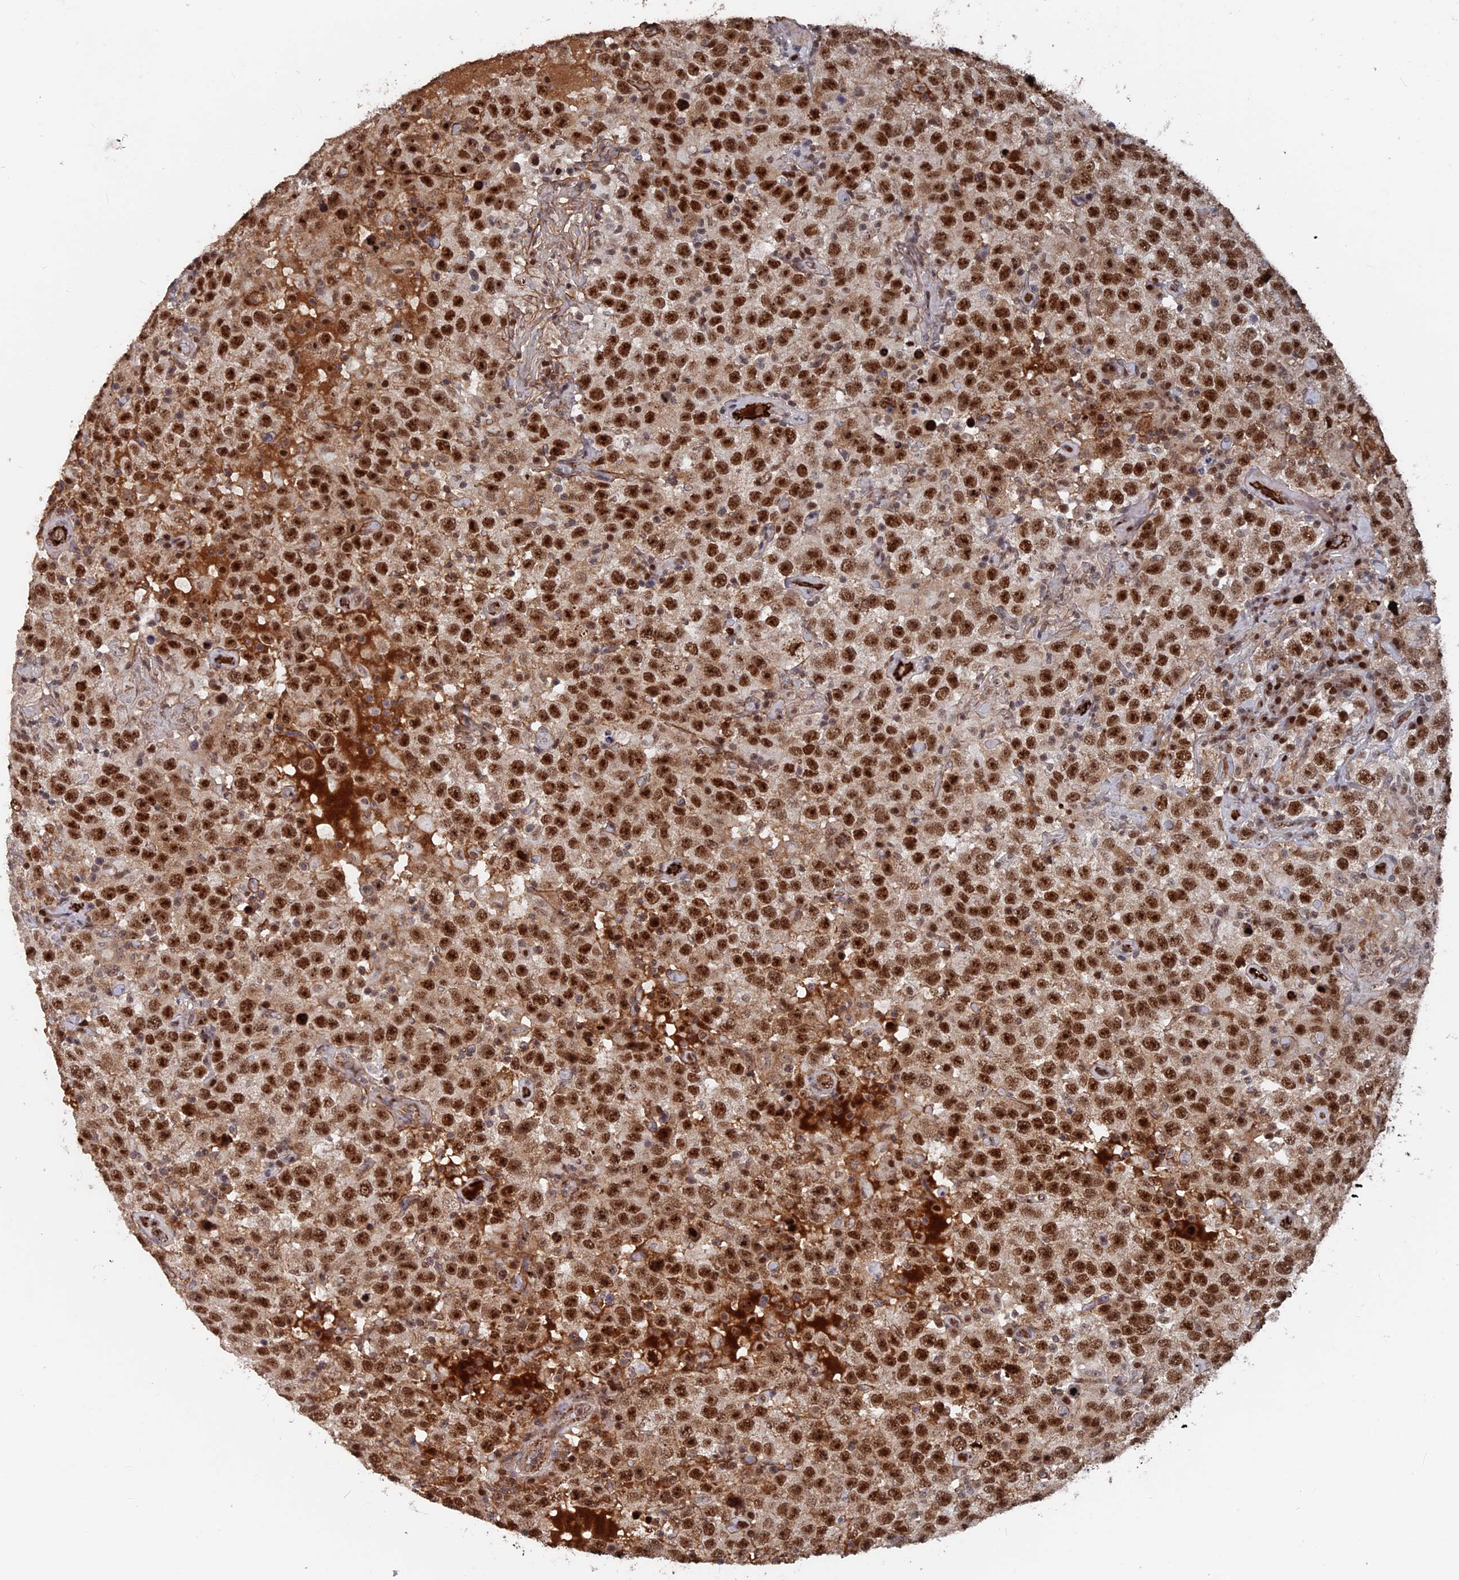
{"staining": {"intensity": "strong", "quantity": ">75%", "location": "nuclear"}, "tissue": "testis cancer", "cell_type": "Tumor cells", "image_type": "cancer", "snomed": [{"axis": "morphology", "description": "Seminoma, NOS"}, {"axis": "topography", "description": "Testis"}], "caption": "Human testis seminoma stained for a protein (brown) demonstrates strong nuclear positive staining in about >75% of tumor cells.", "gene": "SH3D21", "patient": {"sex": "male", "age": 41}}